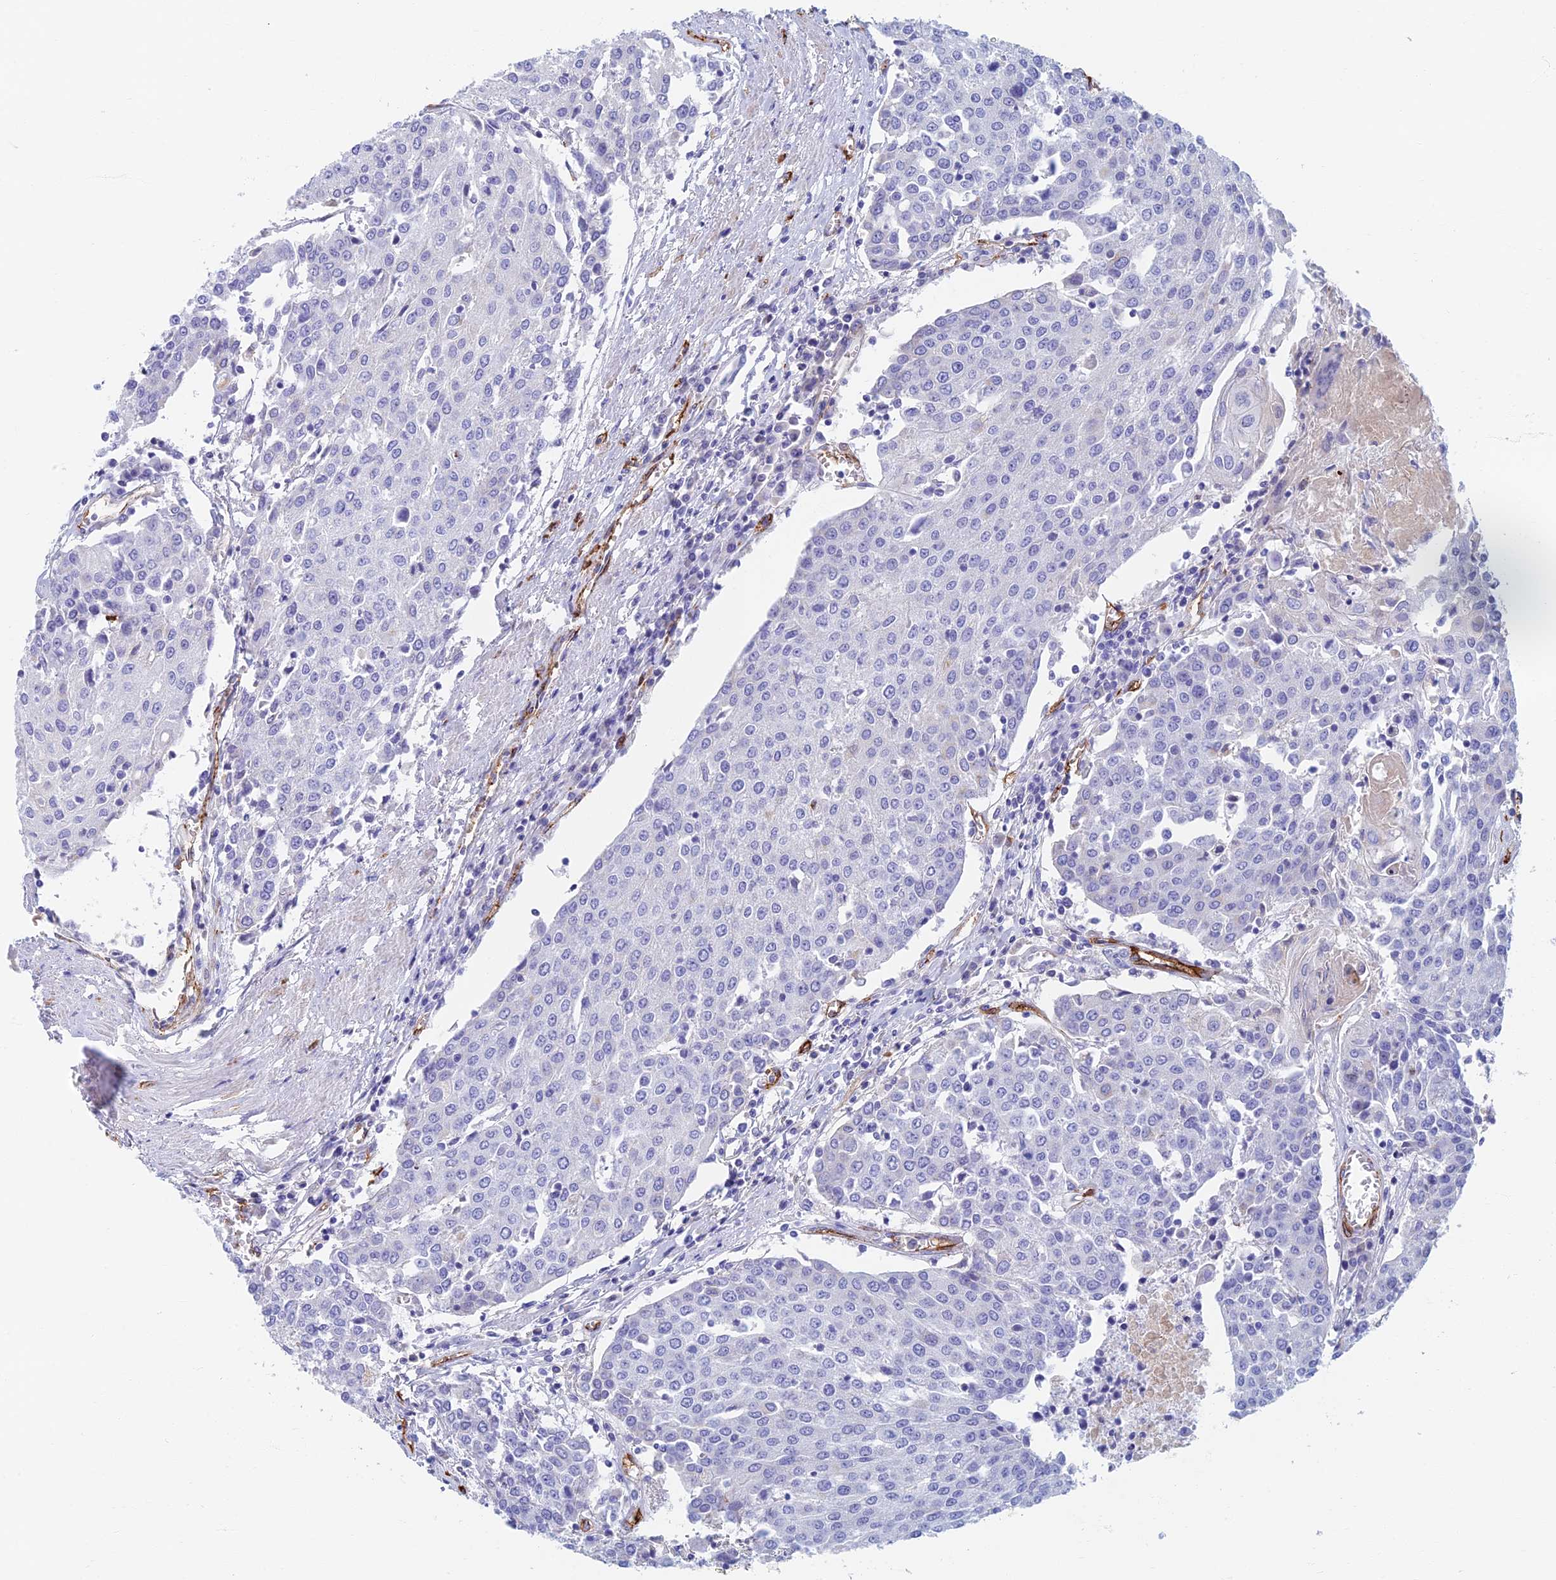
{"staining": {"intensity": "negative", "quantity": "none", "location": "none"}, "tissue": "urothelial cancer", "cell_type": "Tumor cells", "image_type": "cancer", "snomed": [{"axis": "morphology", "description": "Urothelial carcinoma, High grade"}, {"axis": "topography", "description": "Urinary bladder"}], "caption": "Protein analysis of urothelial cancer demonstrates no significant positivity in tumor cells. Brightfield microscopy of IHC stained with DAB (brown) and hematoxylin (blue), captured at high magnification.", "gene": "ETFRF1", "patient": {"sex": "female", "age": 85}}